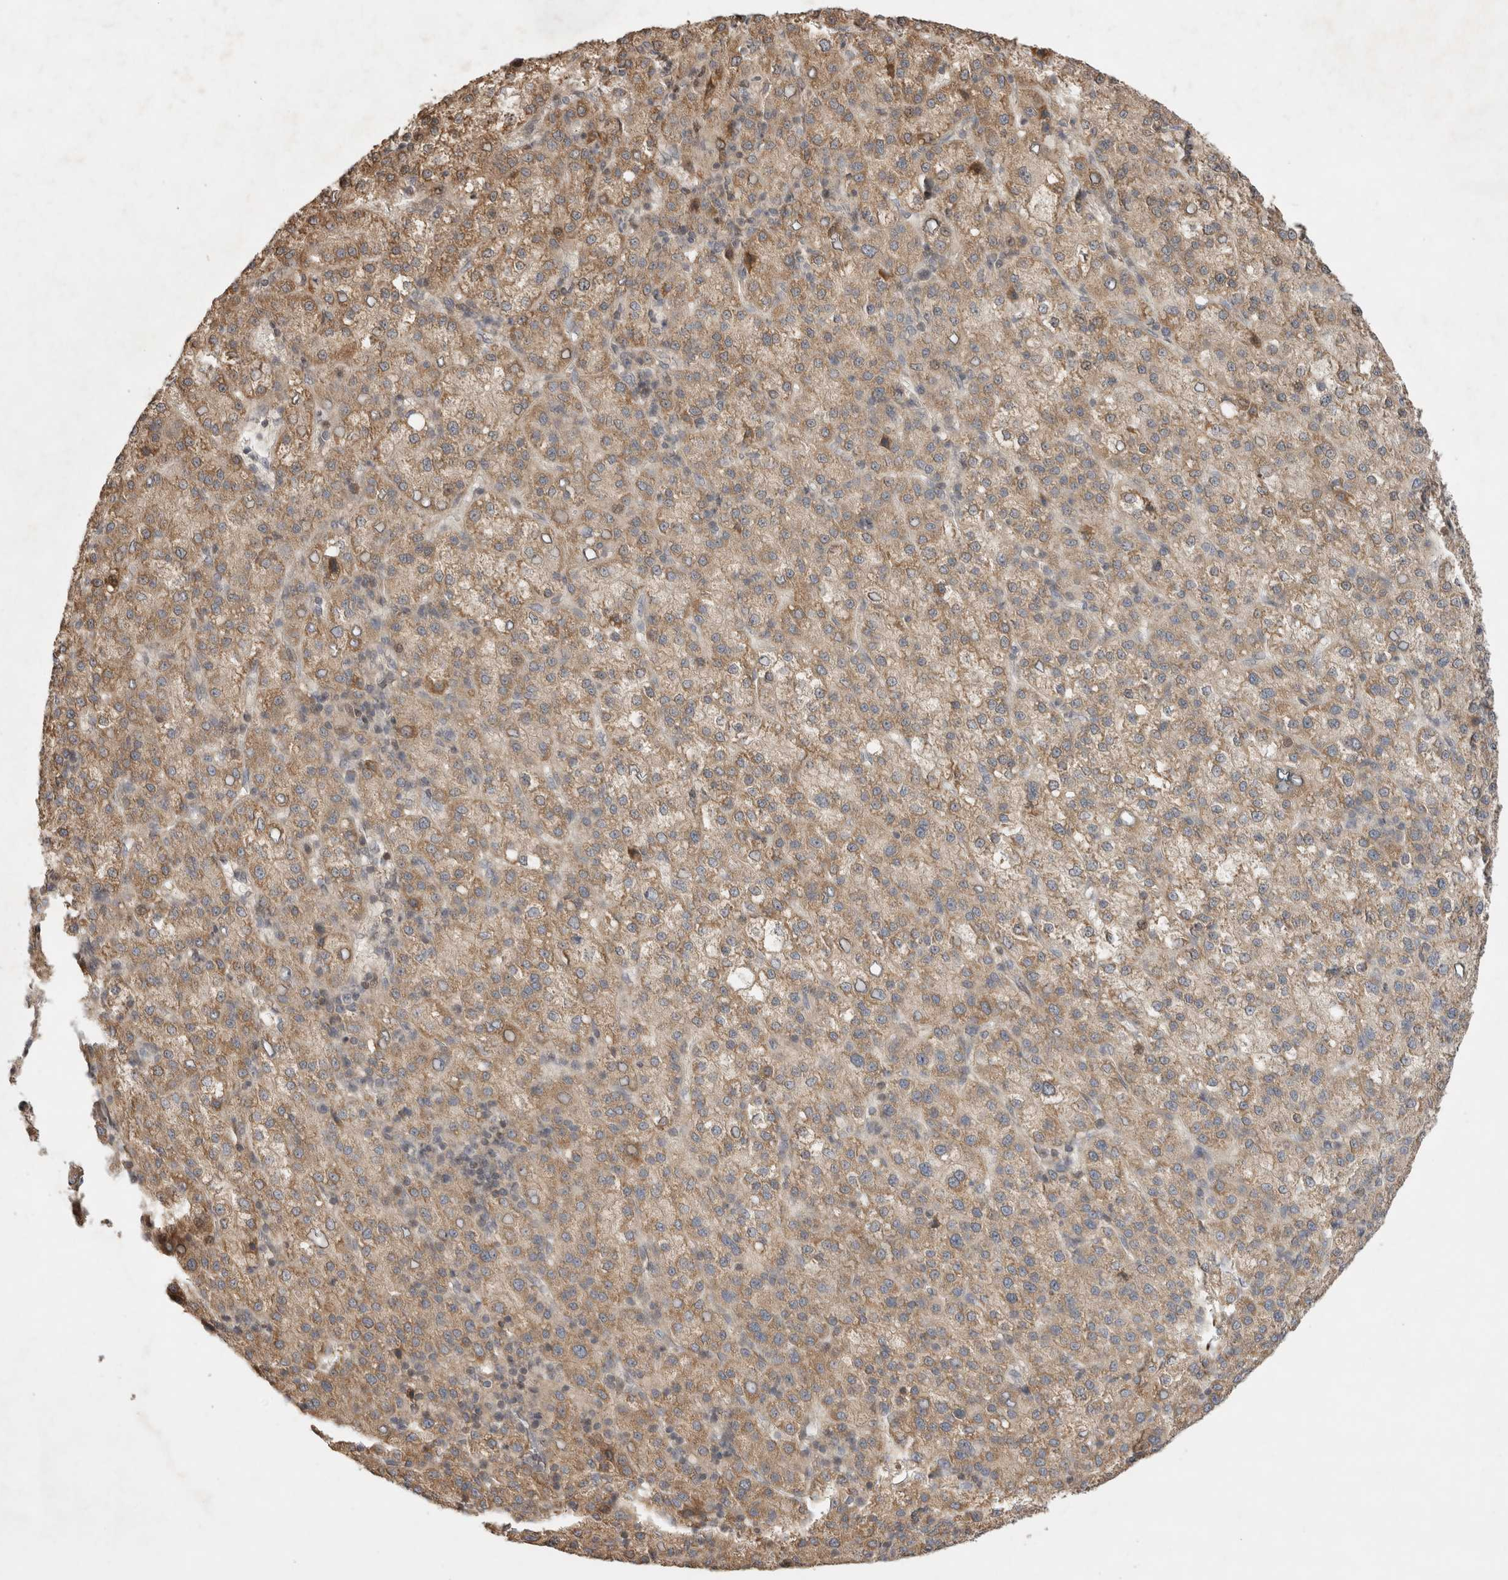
{"staining": {"intensity": "moderate", "quantity": ">75%", "location": "cytoplasmic/membranous"}, "tissue": "liver cancer", "cell_type": "Tumor cells", "image_type": "cancer", "snomed": [{"axis": "morphology", "description": "Carcinoma, Hepatocellular, NOS"}, {"axis": "topography", "description": "Liver"}], "caption": "DAB immunohistochemical staining of liver cancer (hepatocellular carcinoma) shows moderate cytoplasmic/membranous protein expression in about >75% of tumor cells.", "gene": "EIF2AK1", "patient": {"sex": "female", "age": 58}}